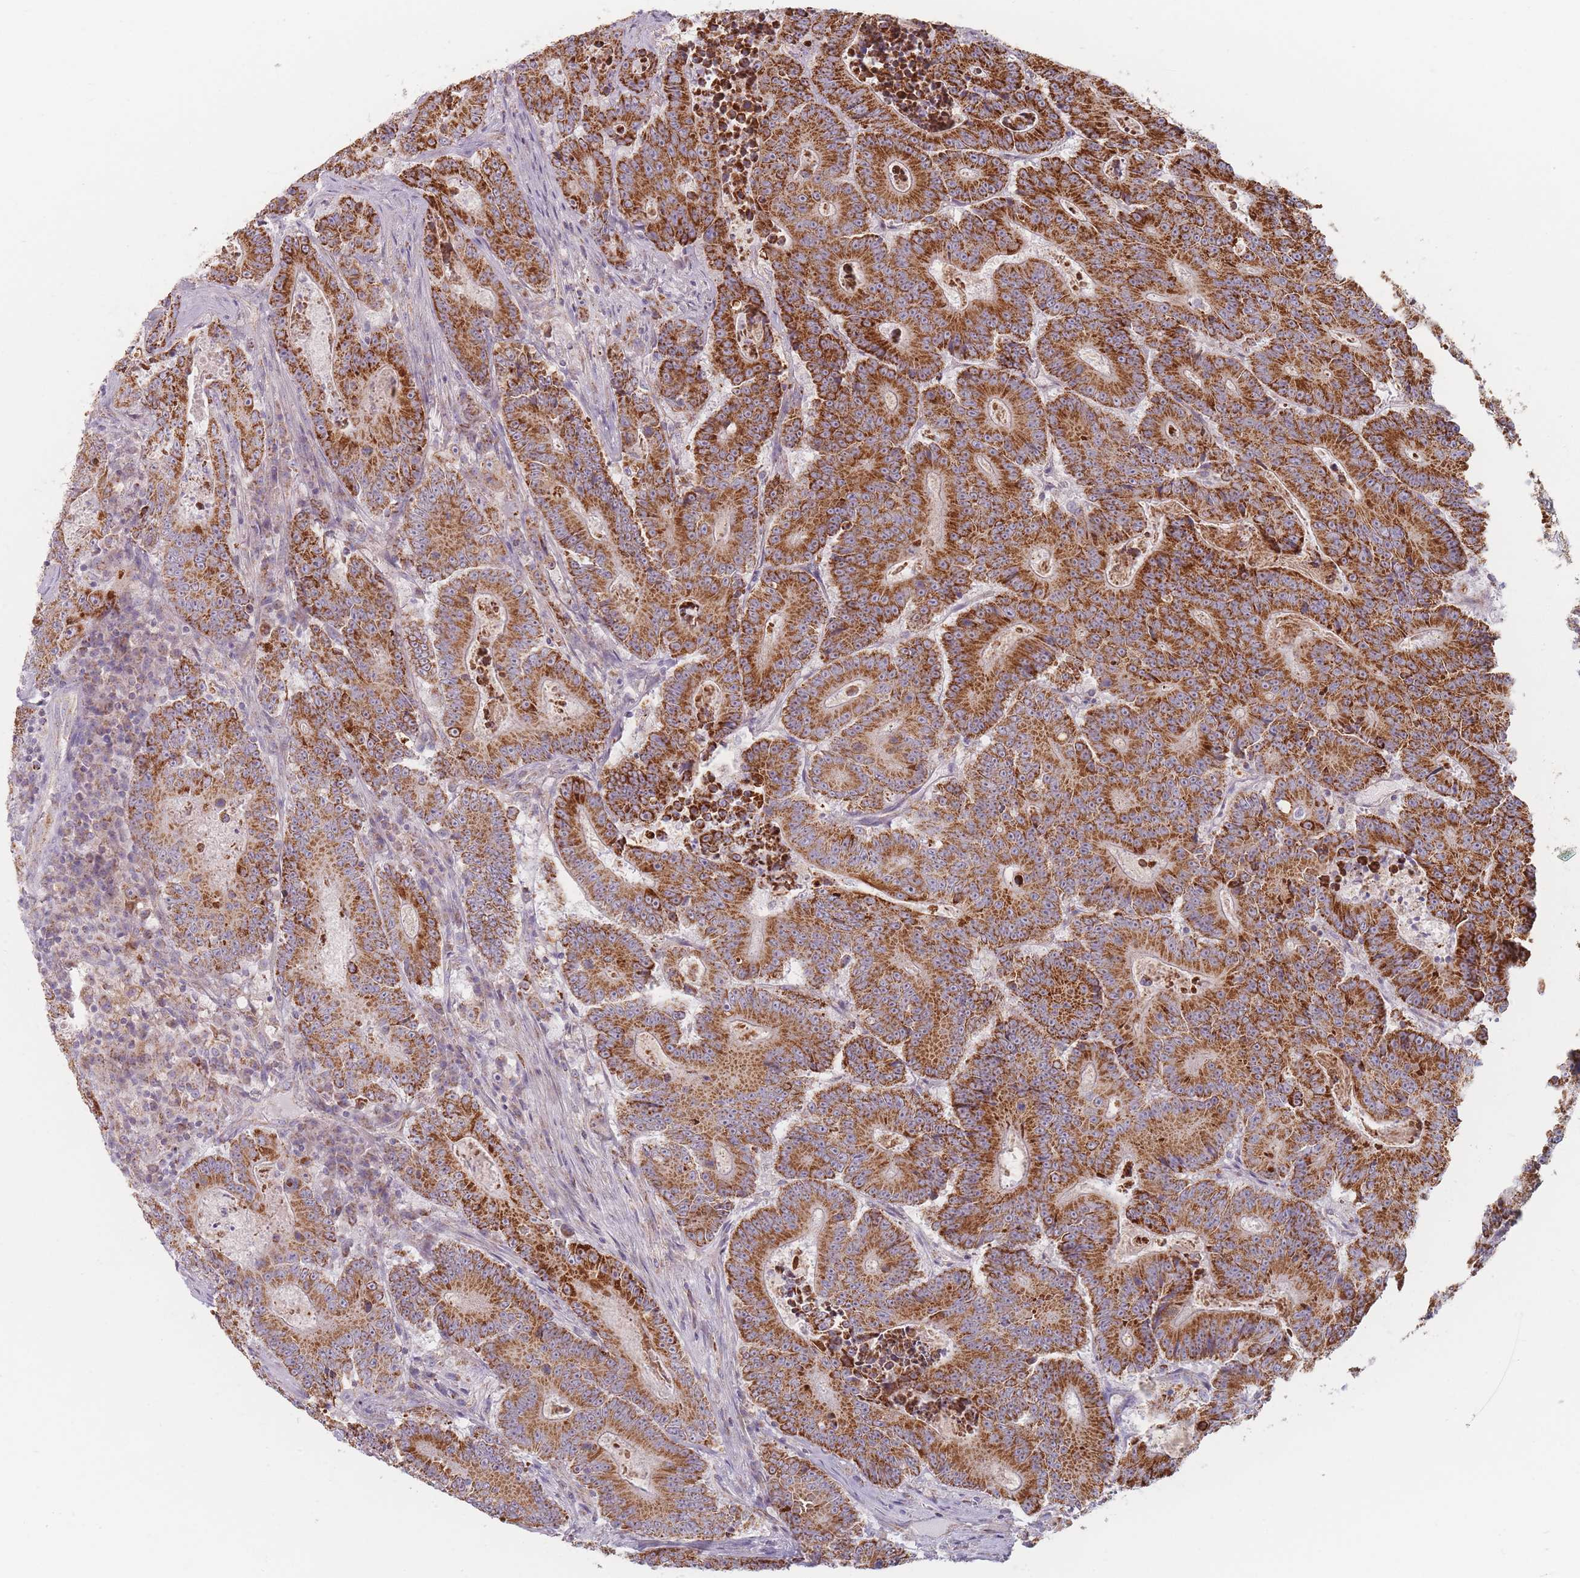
{"staining": {"intensity": "strong", "quantity": ">75%", "location": "cytoplasmic/membranous"}, "tissue": "colorectal cancer", "cell_type": "Tumor cells", "image_type": "cancer", "snomed": [{"axis": "morphology", "description": "Adenocarcinoma, NOS"}, {"axis": "topography", "description": "Colon"}], "caption": "A high-resolution photomicrograph shows IHC staining of colorectal adenocarcinoma, which demonstrates strong cytoplasmic/membranous expression in about >75% of tumor cells. (DAB = brown stain, brightfield microscopy at high magnification).", "gene": "ESRP2", "patient": {"sex": "male", "age": 83}}